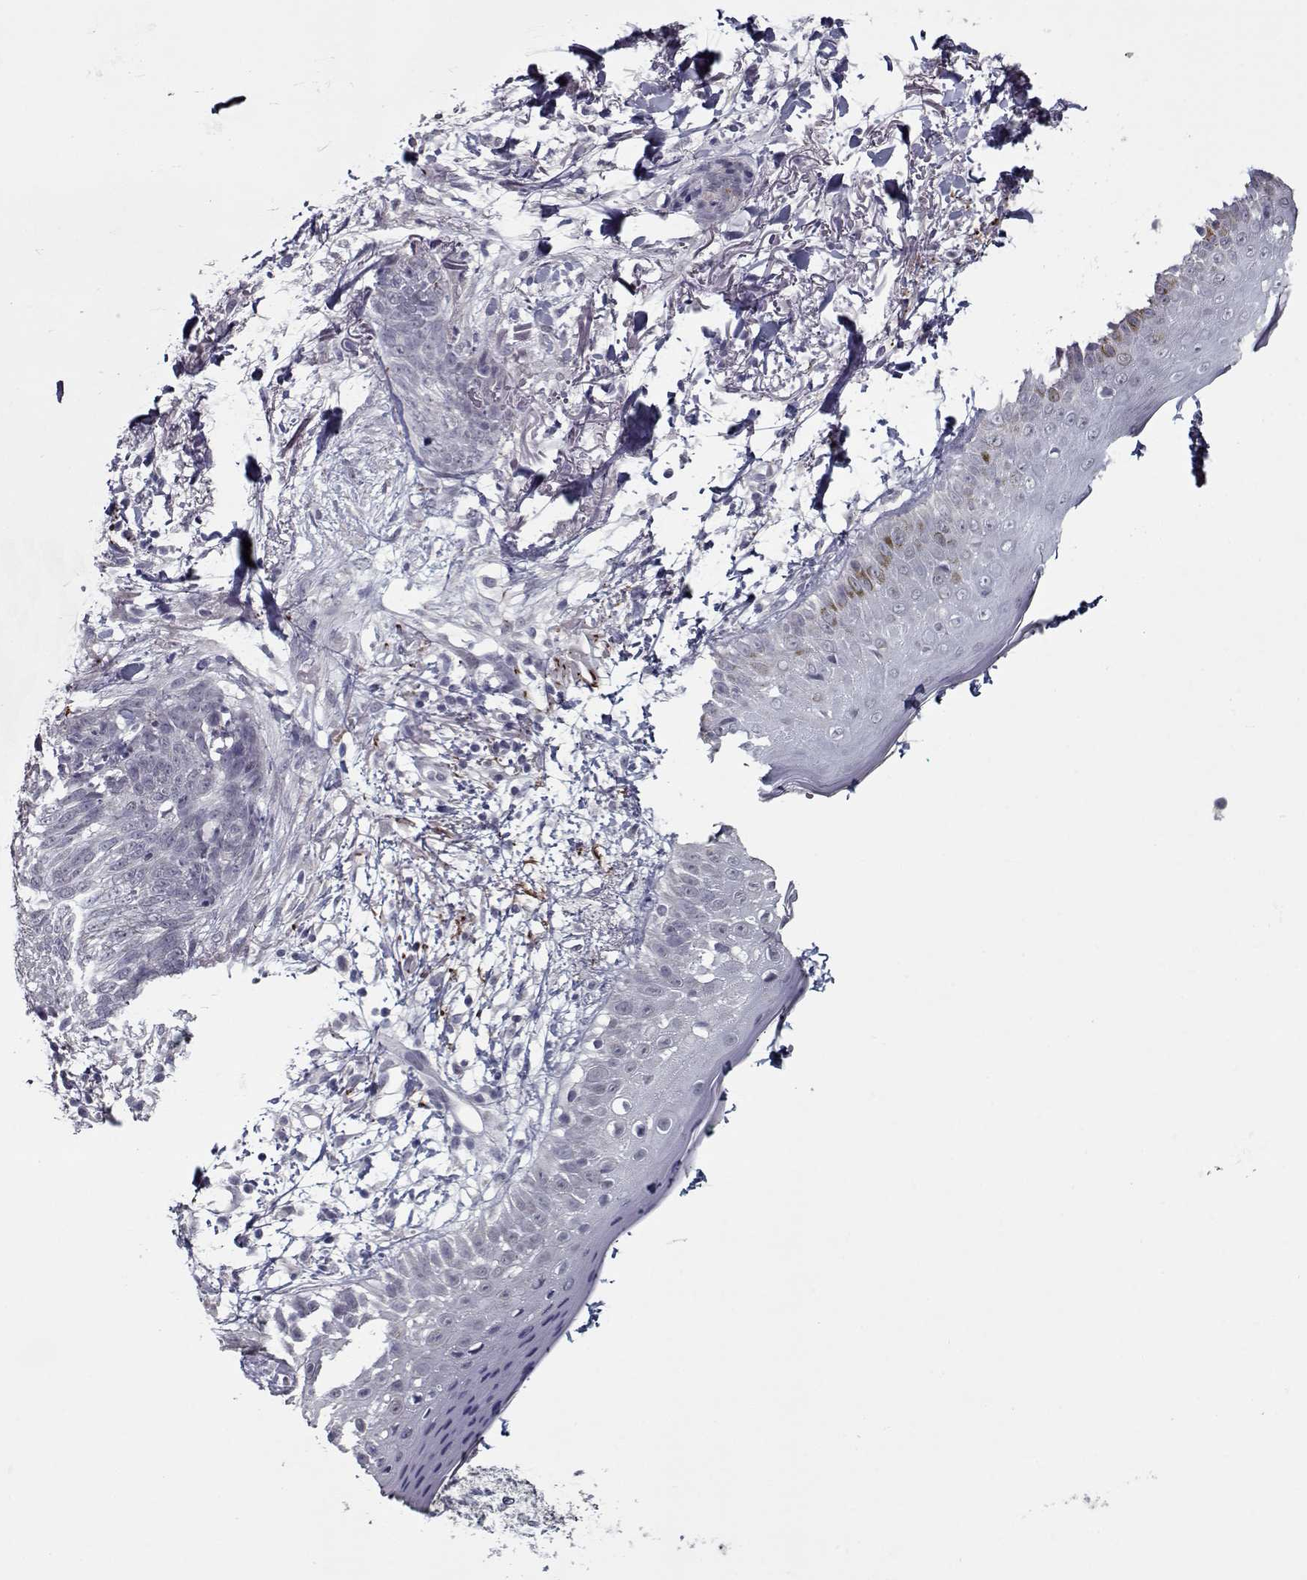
{"staining": {"intensity": "negative", "quantity": "none", "location": "none"}, "tissue": "skin cancer", "cell_type": "Tumor cells", "image_type": "cancer", "snomed": [{"axis": "morphology", "description": "Normal tissue, NOS"}, {"axis": "morphology", "description": "Basal cell carcinoma"}, {"axis": "topography", "description": "Skin"}], "caption": "The immunohistochemistry photomicrograph has no significant positivity in tumor cells of skin cancer (basal cell carcinoma) tissue.", "gene": "SEC16B", "patient": {"sex": "male", "age": 84}}